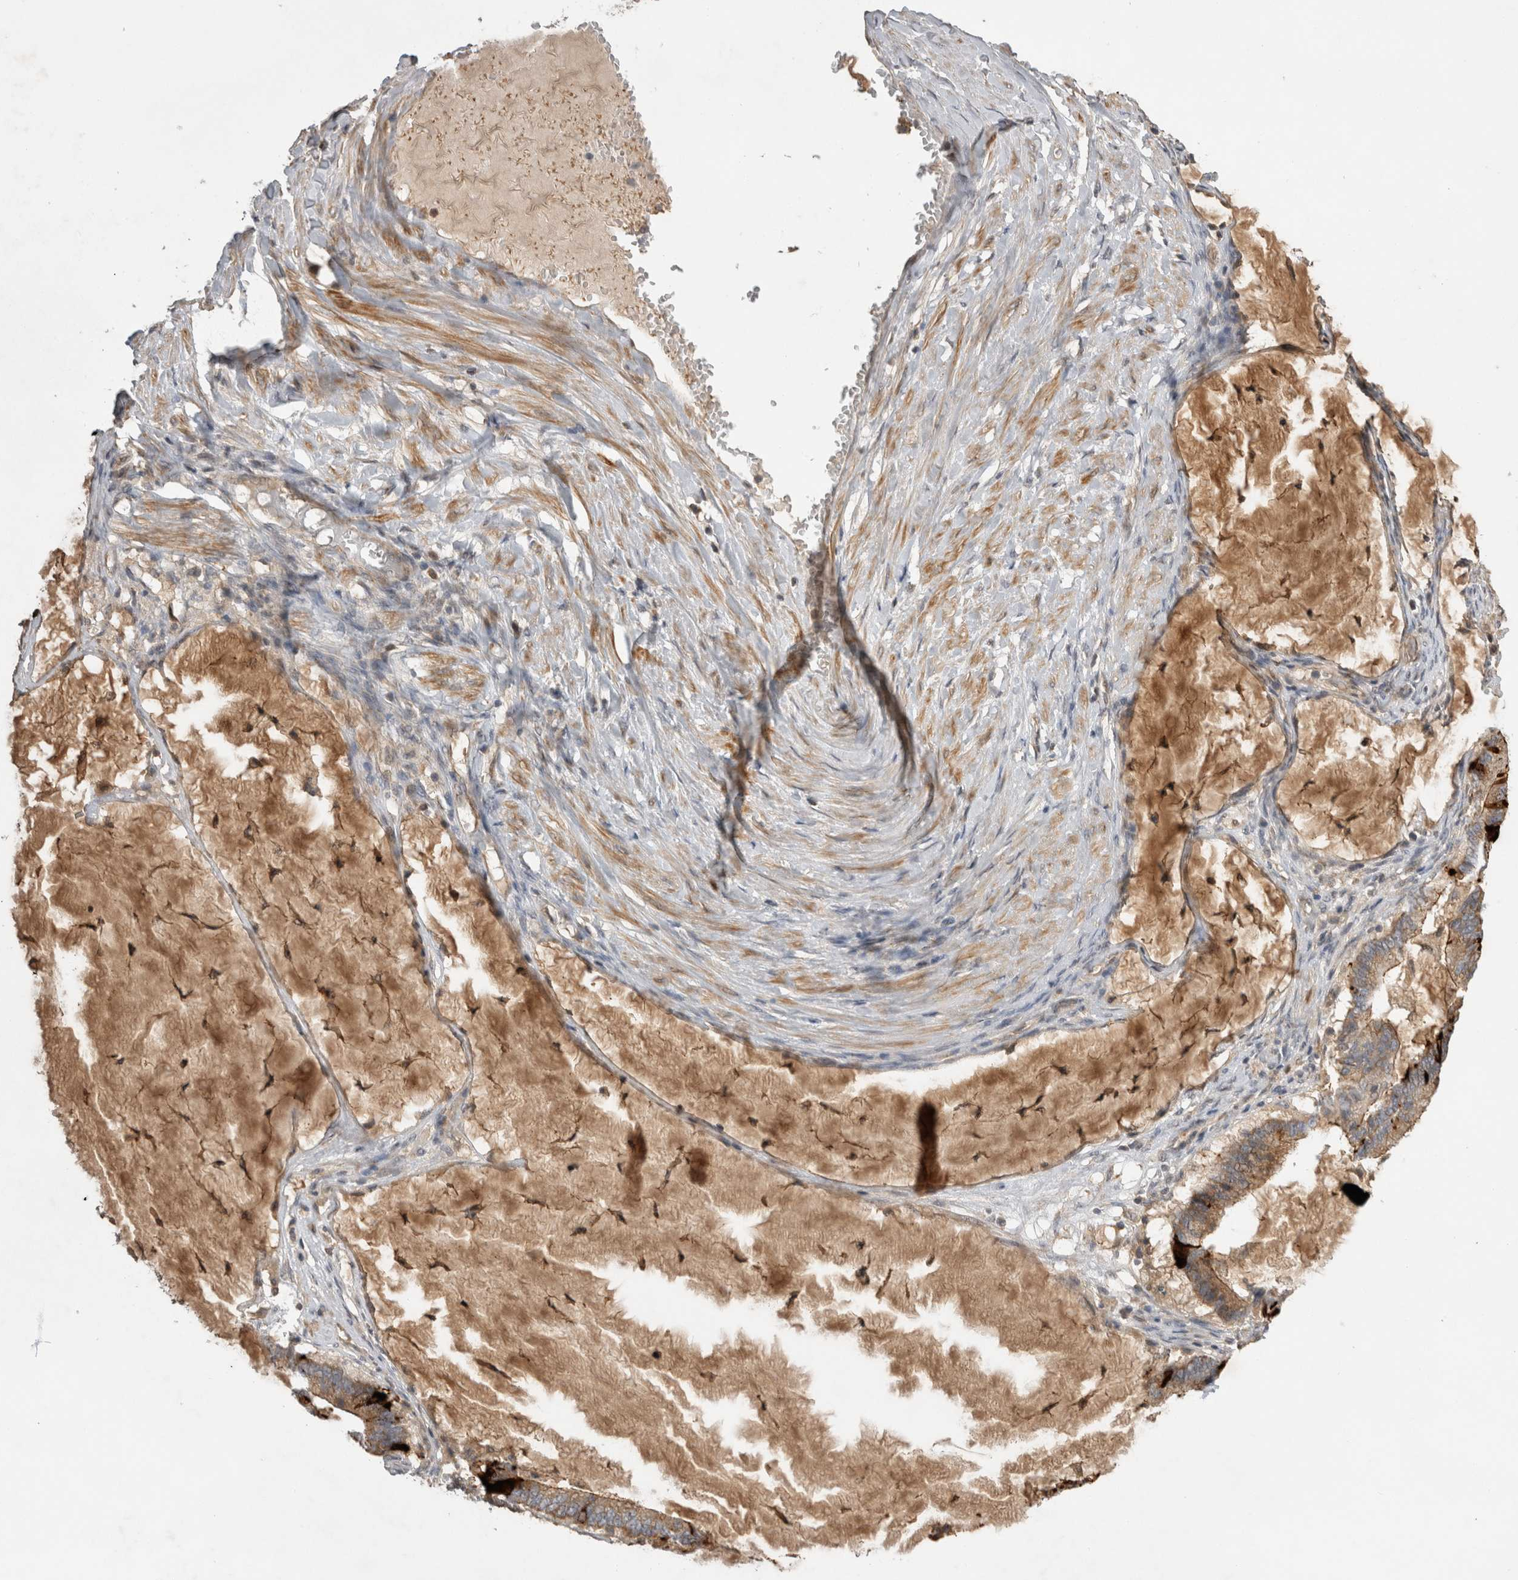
{"staining": {"intensity": "weak", "quantity": ">75%", "location": "cytoplasmic/membranous"}, "tissue": "ovarian cancer", "cell_type": "Tumor cells", "image_type": "cancer", "snomed": [{"axis": "morphology", "description": "Cystadenocarcinoma, mucinous, NOS"}, {"axis": "topography", "description": "Ovary"}], "caption": "Ovarian cancer stained for a protein demonstrates weak cytoplasmic/membranous positivity in tumor cells.", "gene": "KCNIP1", "patient": {"sex": "female", "age": 61}}